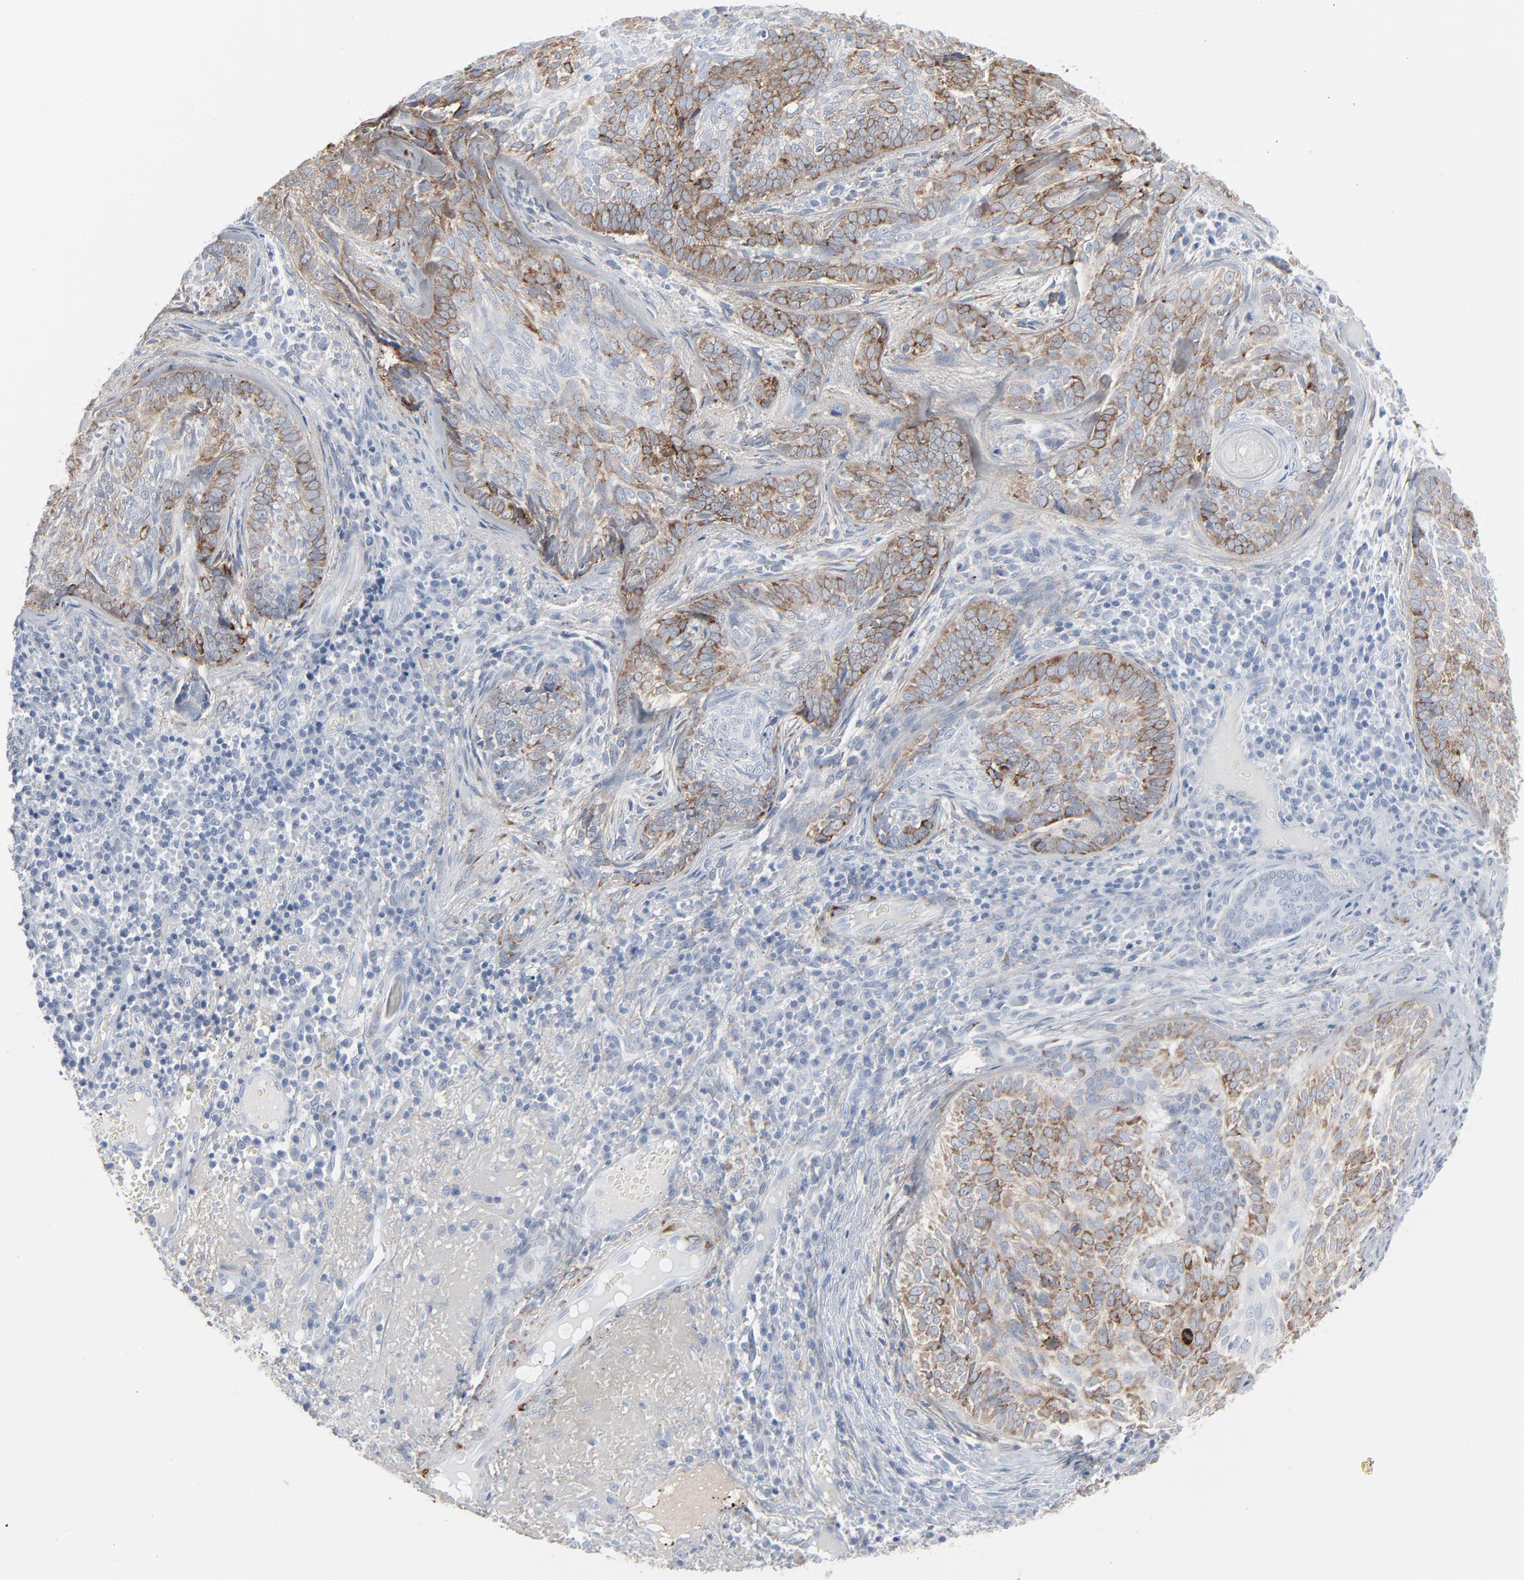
{"staining": {"intensity": "moderate", "quantity": ">75%", "location": "cytoplasmic/membranous"}, "tissue": "skin cancer", "cell_type": "Tumor cells", "image_type": "cancer", "snomed": [{"axis": "morphology", "description": "Basal cell carcinoma"}, {"axis": "topography", "description": "Skin"}], "caption": "Immunohistochemical staining of human skin basal cell carcinoma reveals medium levels of moderate cytoplasmic/membranous expression in about >75% of tumor cells. The staining was performed using DAB (3,3'-diaminobenzidine), with brown indicating positive protein expression. Nuclei are stained blue with hematoxylin.", "gene": "BGN", "patient": {"sex": "male", "age": 72}}